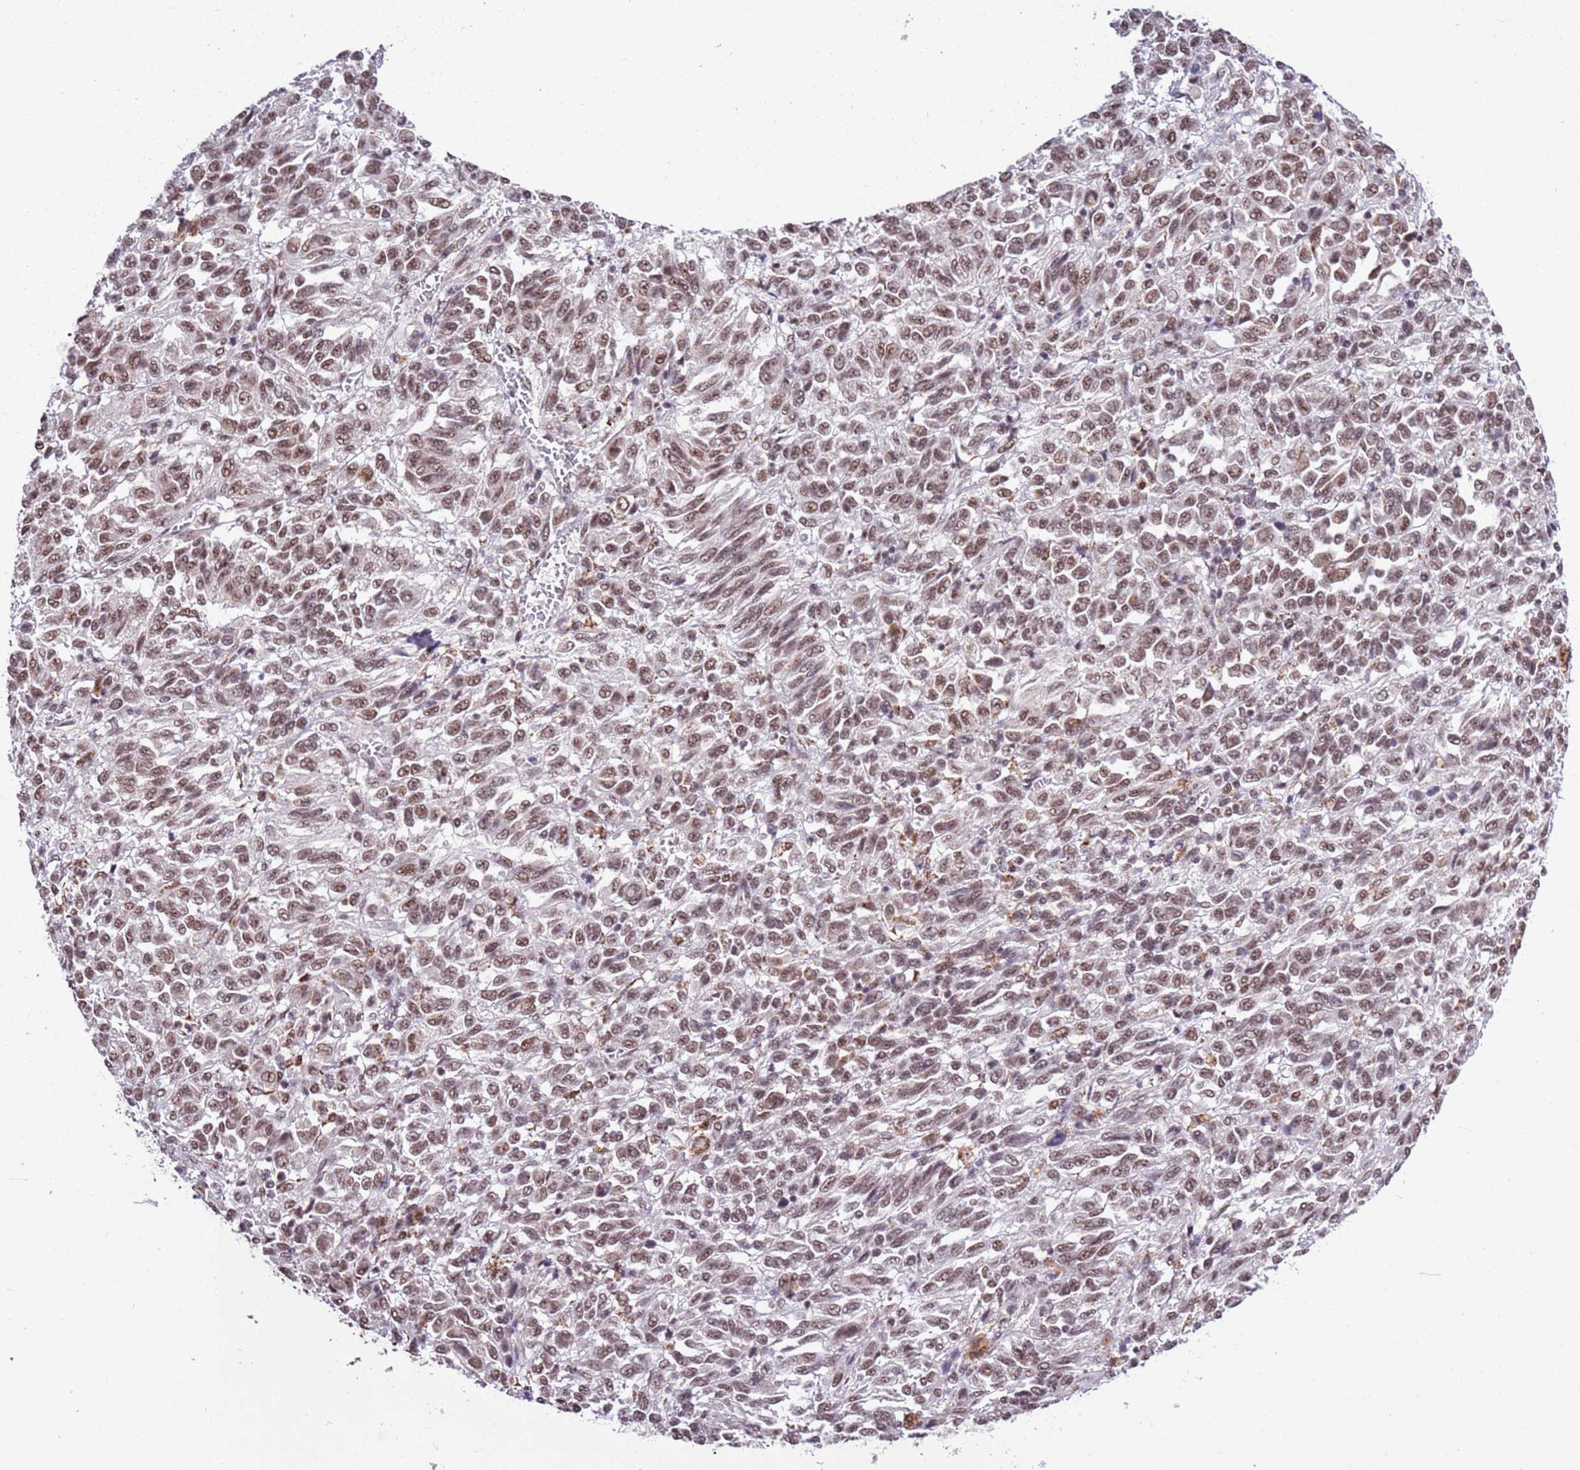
{"staining": {"intensity": "moderate", "quantity": ">75%", "location": "nuclear"}, "tissue": "melanoma", "cell_type": "Tumor cells", "image_type": "cancer", "snomed": [{"axis": "morphology", "description": "Malignant melanoma, Metastatic site"}, {"axis": "topography", "description": "Lung"}], "caption": "A brown stain shows moderate nuclear staining of a protein in malignant melanoma (metastatic site) tumor cells. Using DAB (3,3'-diaminobenzidine) (brown) and hematoxylin (blue) stains, captured at high magnification using brightfield microscopy.", "gene": "AKAP8L", "patient": {"sex": "male", "age": 64}}